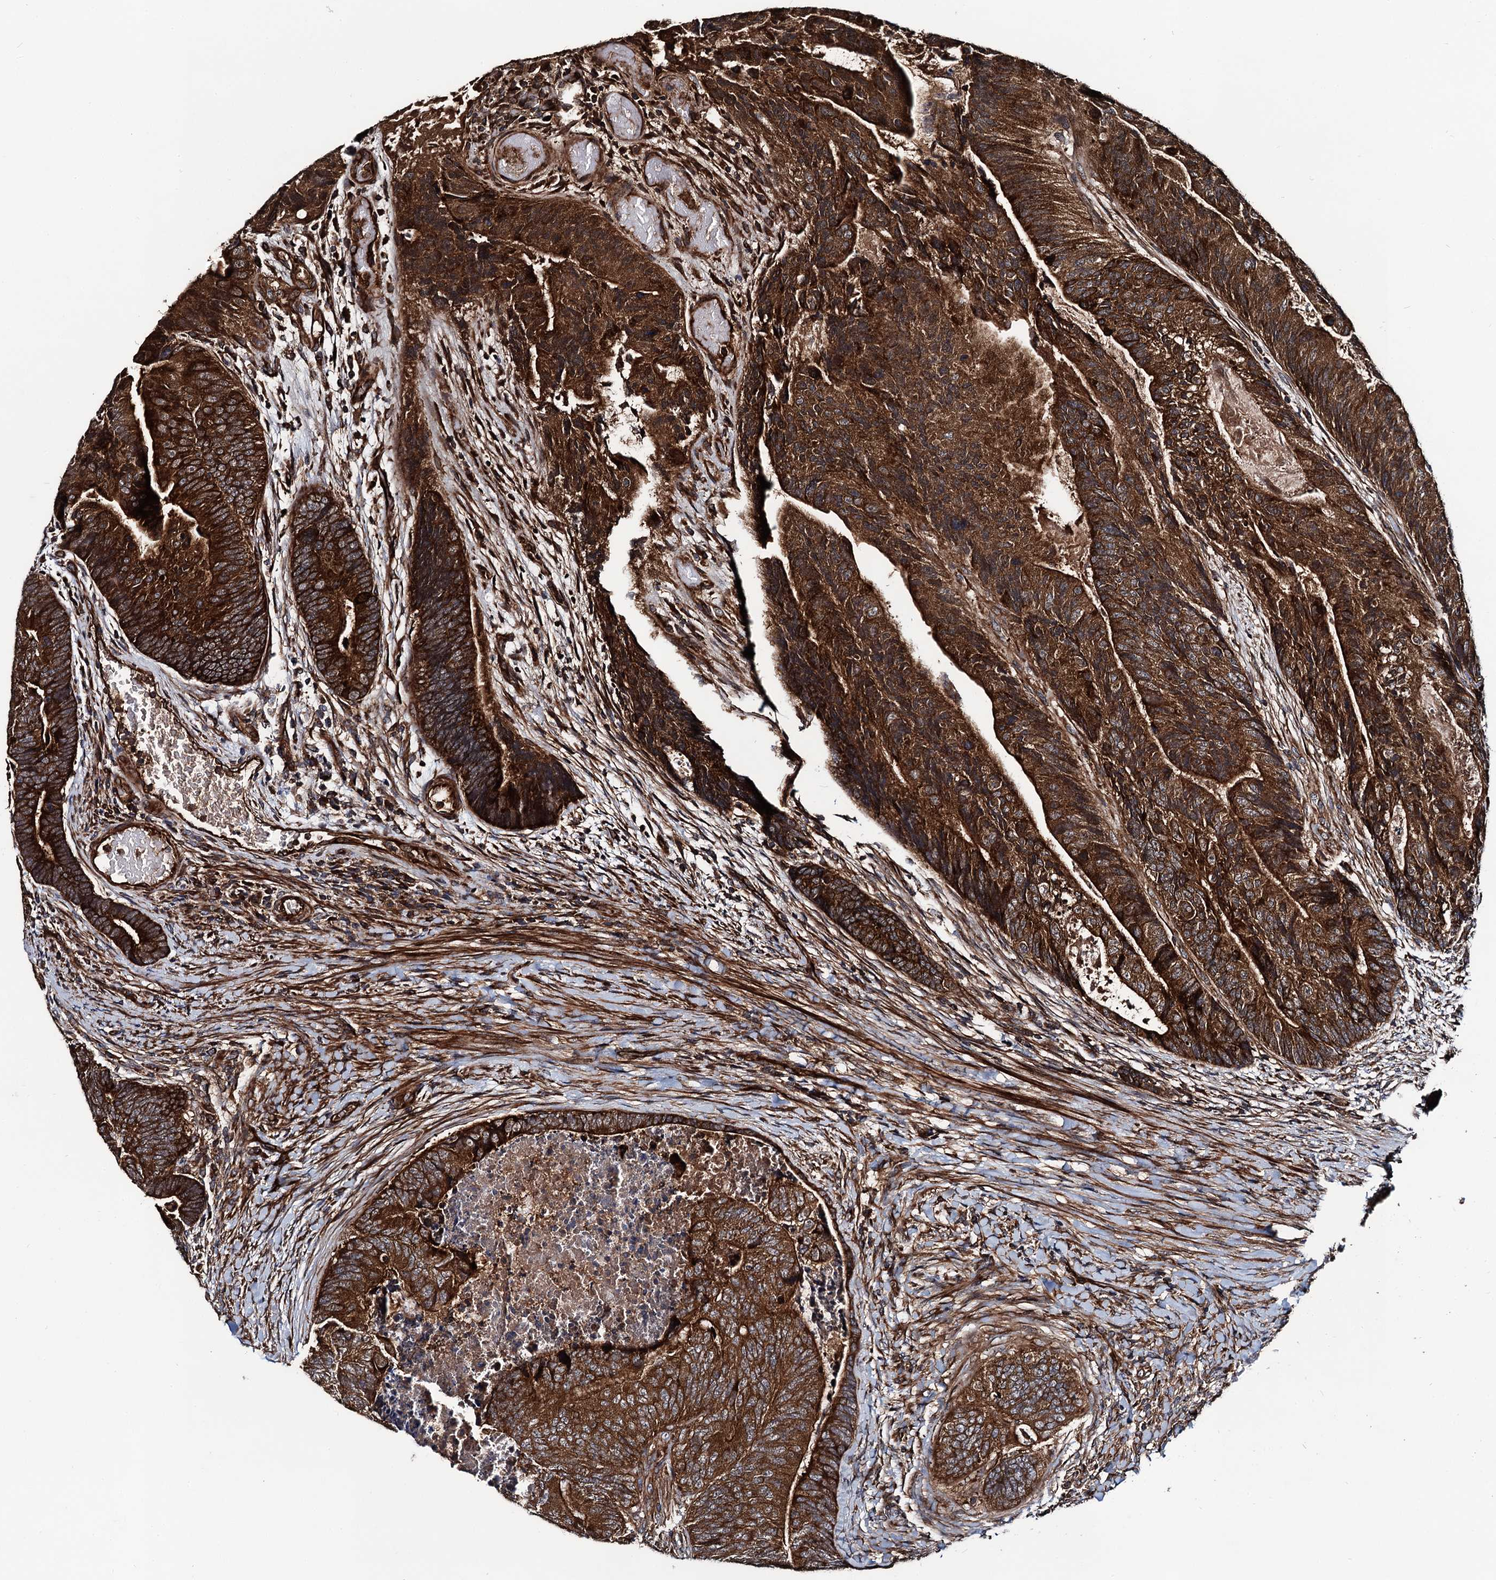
{"staining": {"intensity": "strong", "quantity": ">75%", "location": "cytoplasmic/membranous"}, "tissue": "colorectal cancer", "cell_type": "Tumor cells", "image_type": "cancer", "snomed": [{"axis": "morphology", "description": "Adenocarcinoma, NOS"}, {"axis": "topography", "description": "Colon"}], "caption": "Approximately >75% of tumor cells in colorectal cancer (adenocarcinoma) reveal strong cytoplasmic/membranous protein staining as visualized by brown immunohistochemical staining.", "gene": "NEK1", "patient": {"sex": "female", "age": 67}}